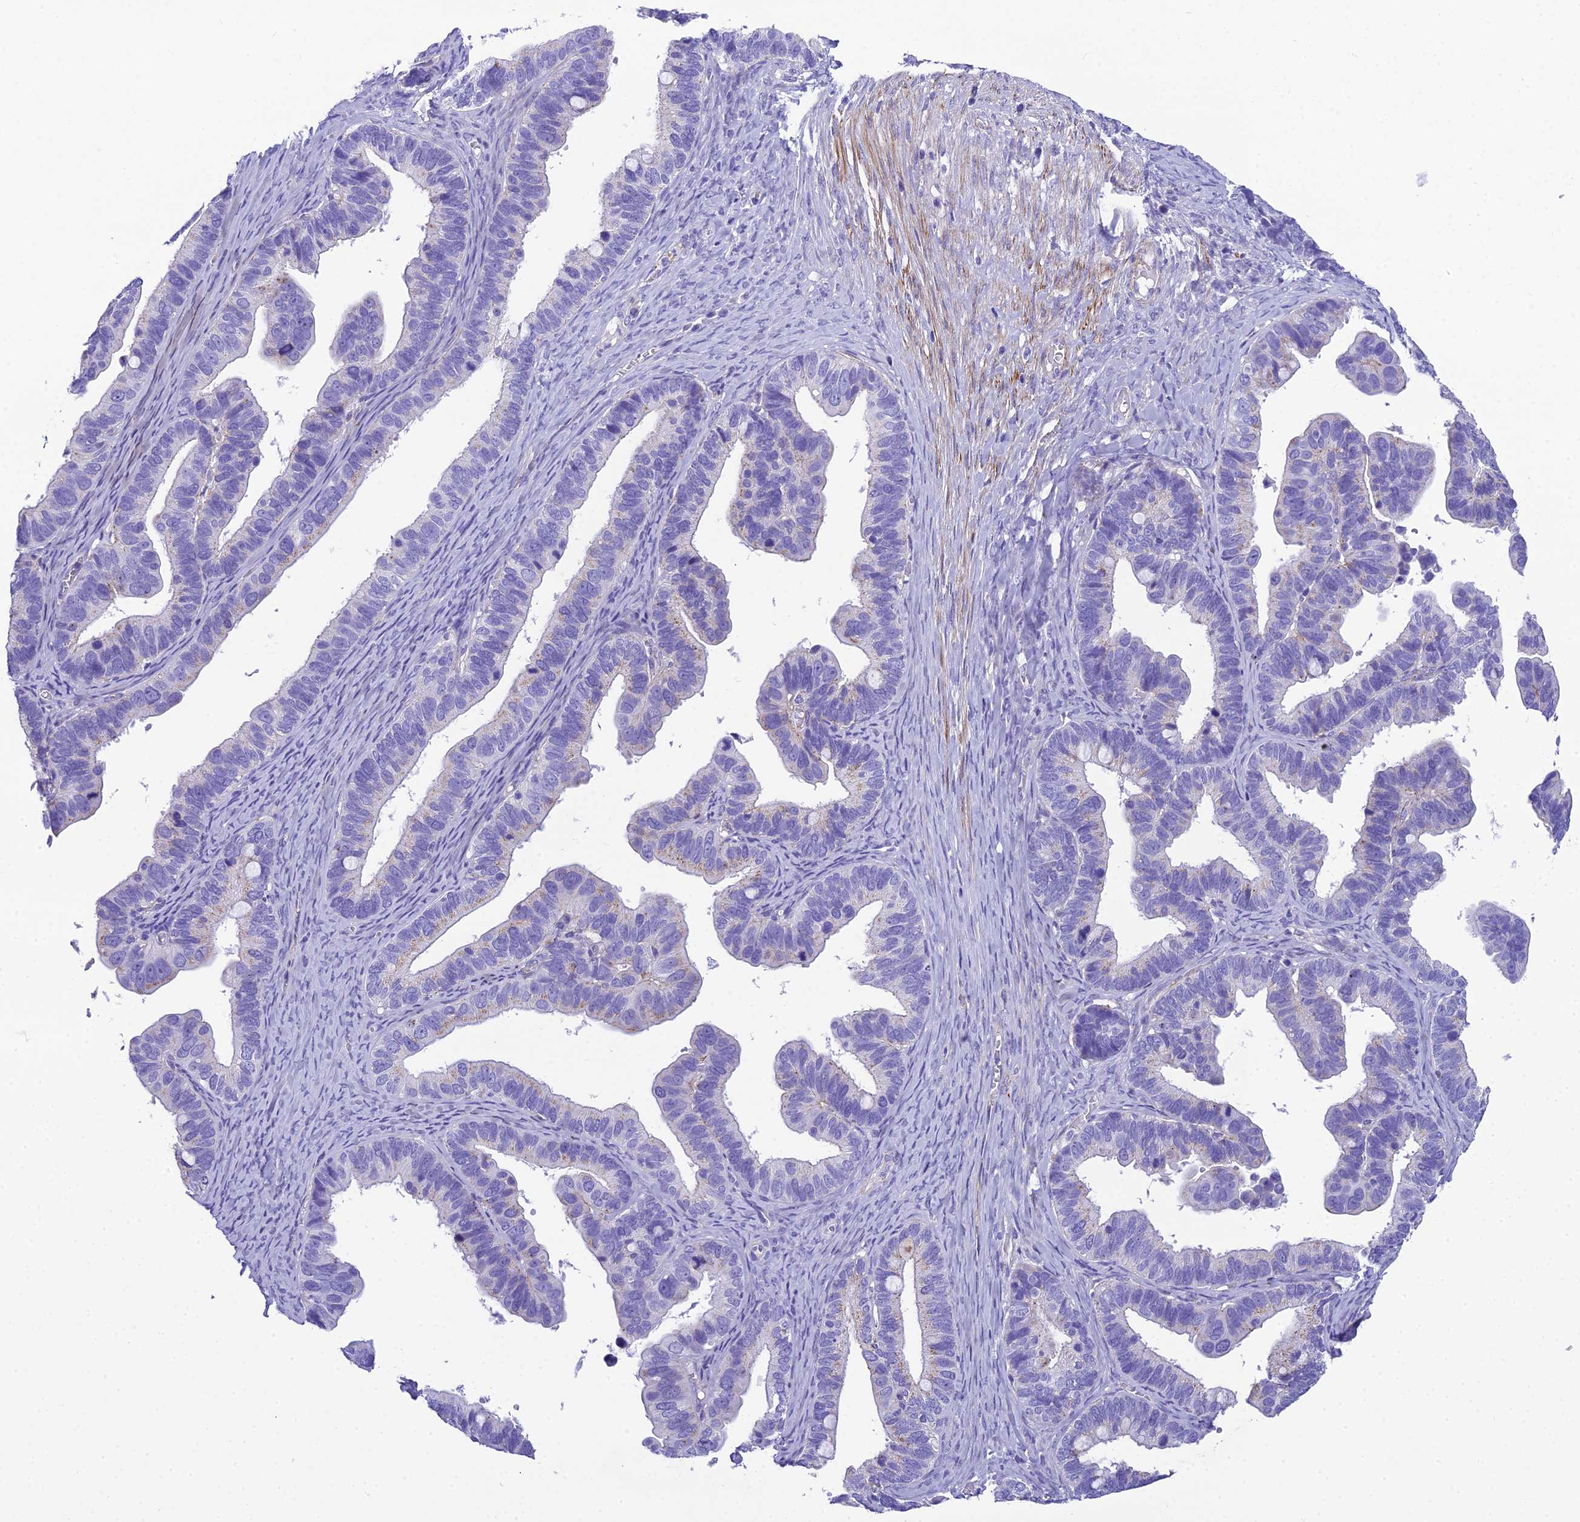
{"staining": {"intensity": "negative", "quantity": "none", "location": "none"}, "tissue": "ovarian cancer", "cell_type": "Tumor cells", "image_type": "cancer", "snomed": [{"axis": "morphology", "description": "Cystadenocarcinoma, serous, NOS"}, {"axis": "topography", "description": "Ovary"}], "caption": "This is a histopathology image of immunohistochemistry staining of serous cystadenocarcinoma (ovarian), which shows no staining in tumor cells.", "gene": "GFRA1", "patient": {"sex": "female", "age": 56}}